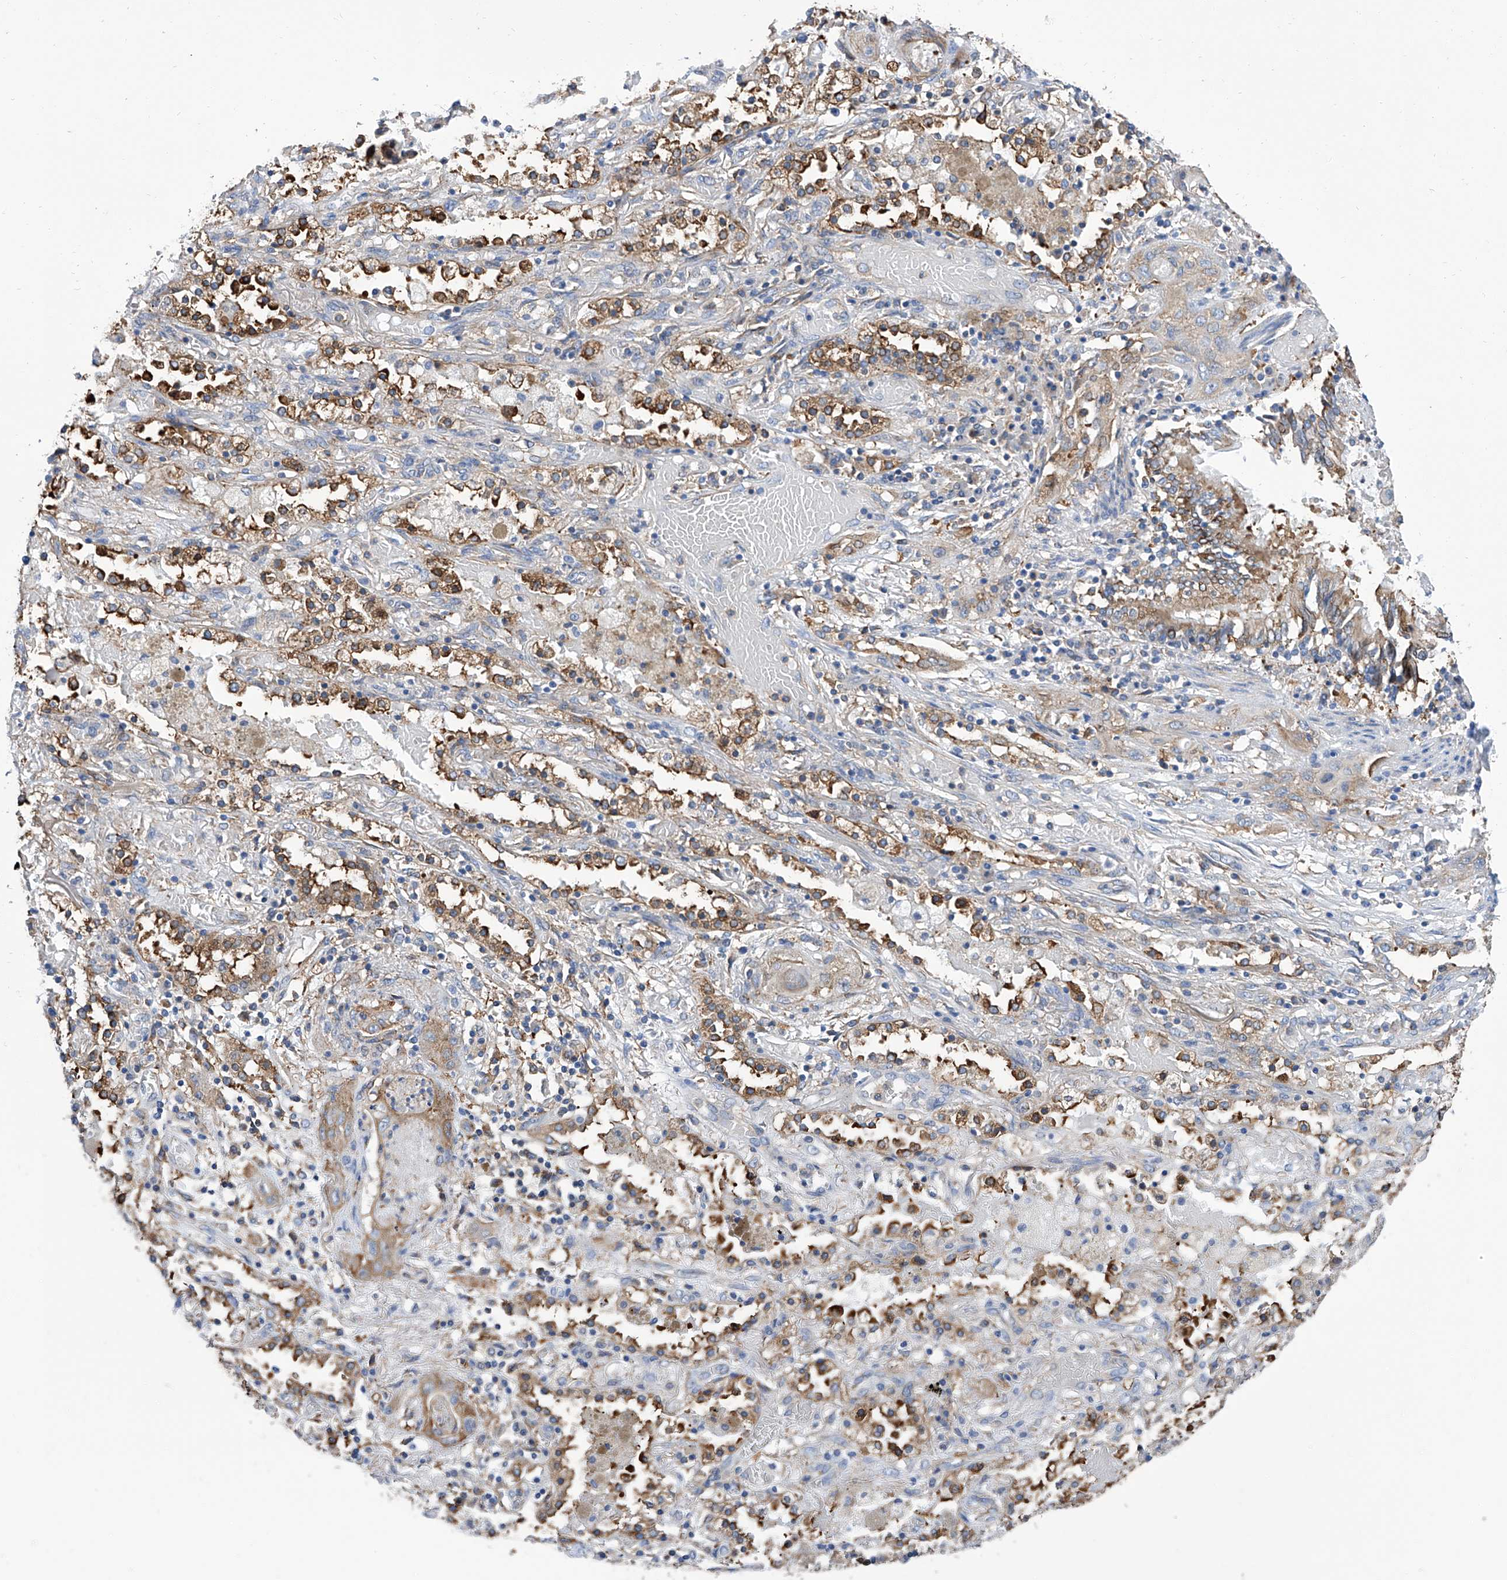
{"staining": {"intensity": "weak", "quantity": "25%-75%", "location": "cytoplasmic/membranous"}, "tissue": "lung cancer", "cell_type": "Tumor cells", "image_type": "cancer", "snomed": [{"axis": "morphology", "description": "Squamous cell carcinoma, NOS"}, {"axis": "topography", "description": "Lung"}], "caption": "Lung cancer (squamous cell carcinoma) stained with a brown dye displays weak cytoplasmic/membranous positive positivity in approximately 25%-75% of tumor cells.", "gene": "GPT", "patient": {"sex": "female", "age": 47}}